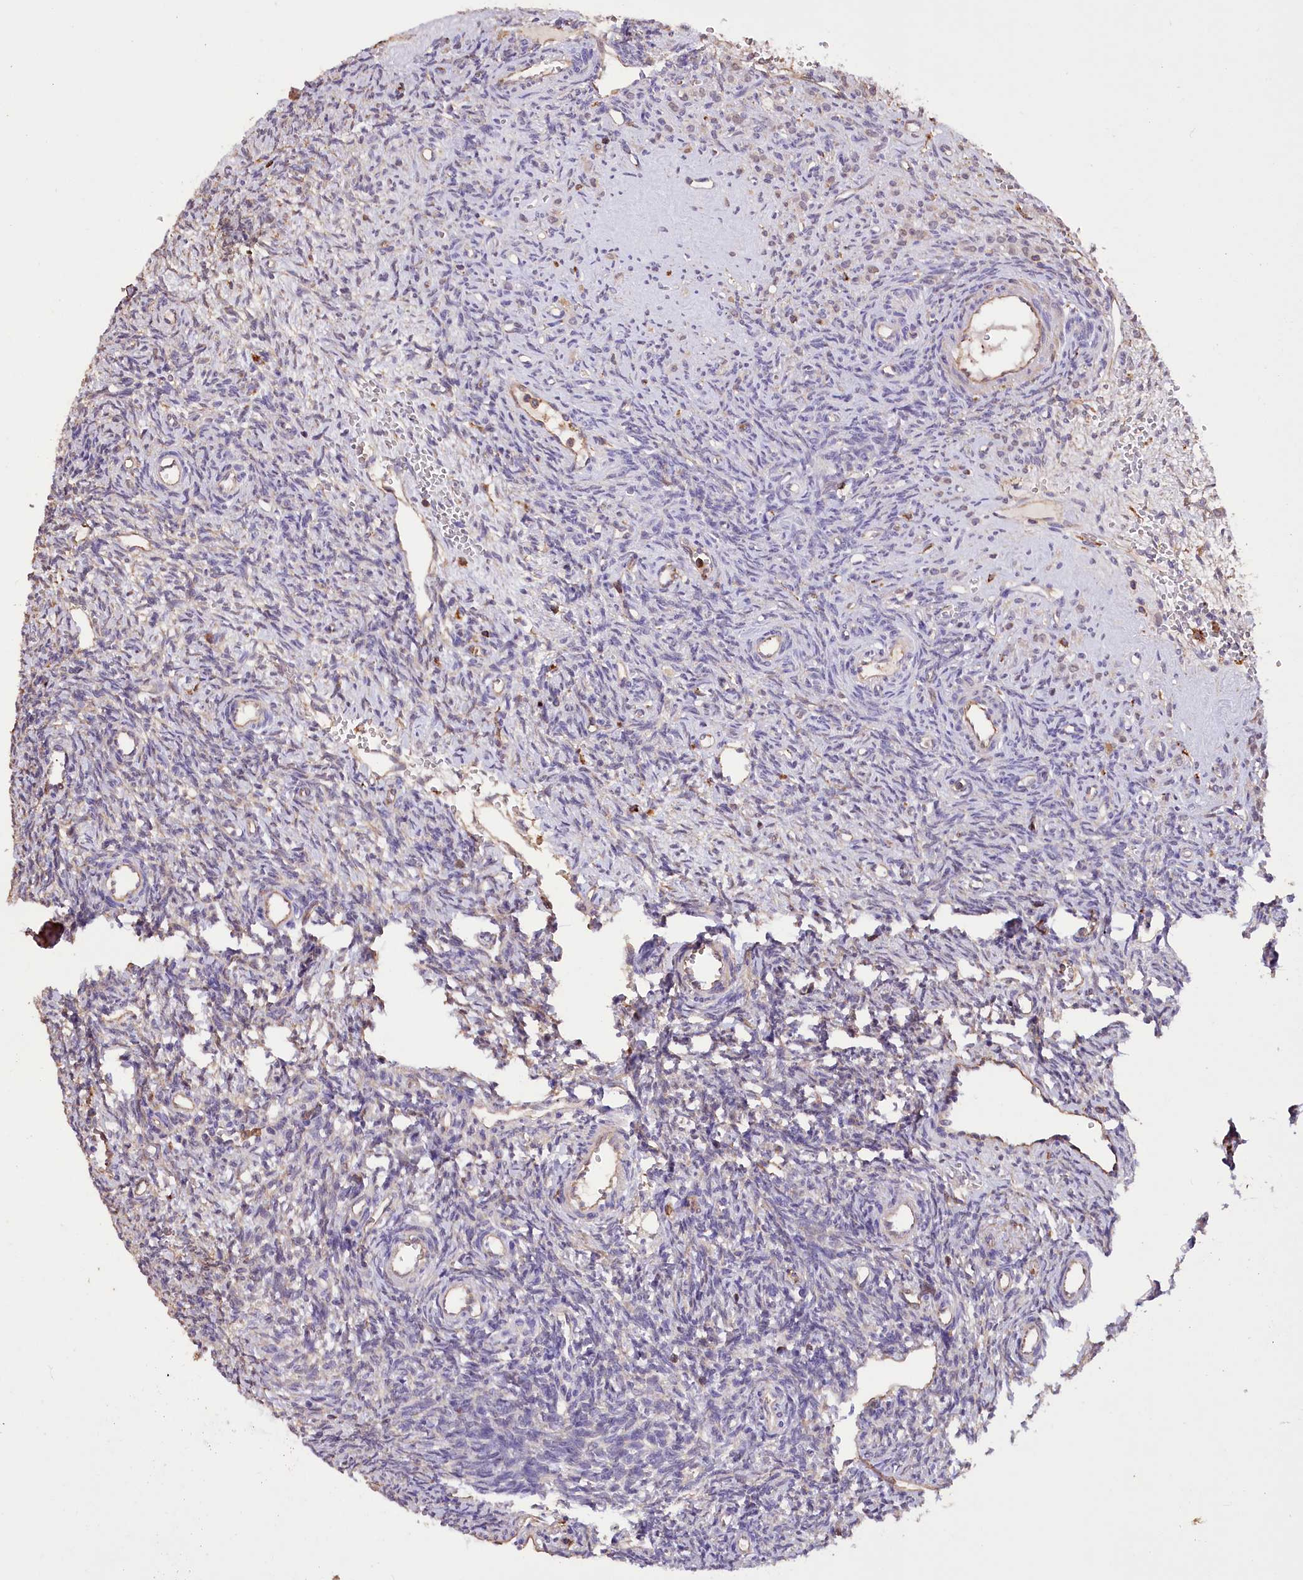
{"staining": {"intensity": "negative", "quantity": "none", "location": "none"}, "tissue": "ovary", "cell_type": "Ovarian stroma cells", "image_type": "normal", "snomed": [{"axis": "morphology", "description": "Normal tissue, NOS"}, {"axis": "topography", "description": "Ovary"}], "caption": "Immunohistochemical staining of normal ovary demonstrates no significant expression in ovarian stroma cells. (DAB (3,3'-diaminobenzidine) immunohistochemistry (IHC) with hematoxylin counter stain).", "gene": "DPP3", "patient": {"sex": "female", "age": 39}}